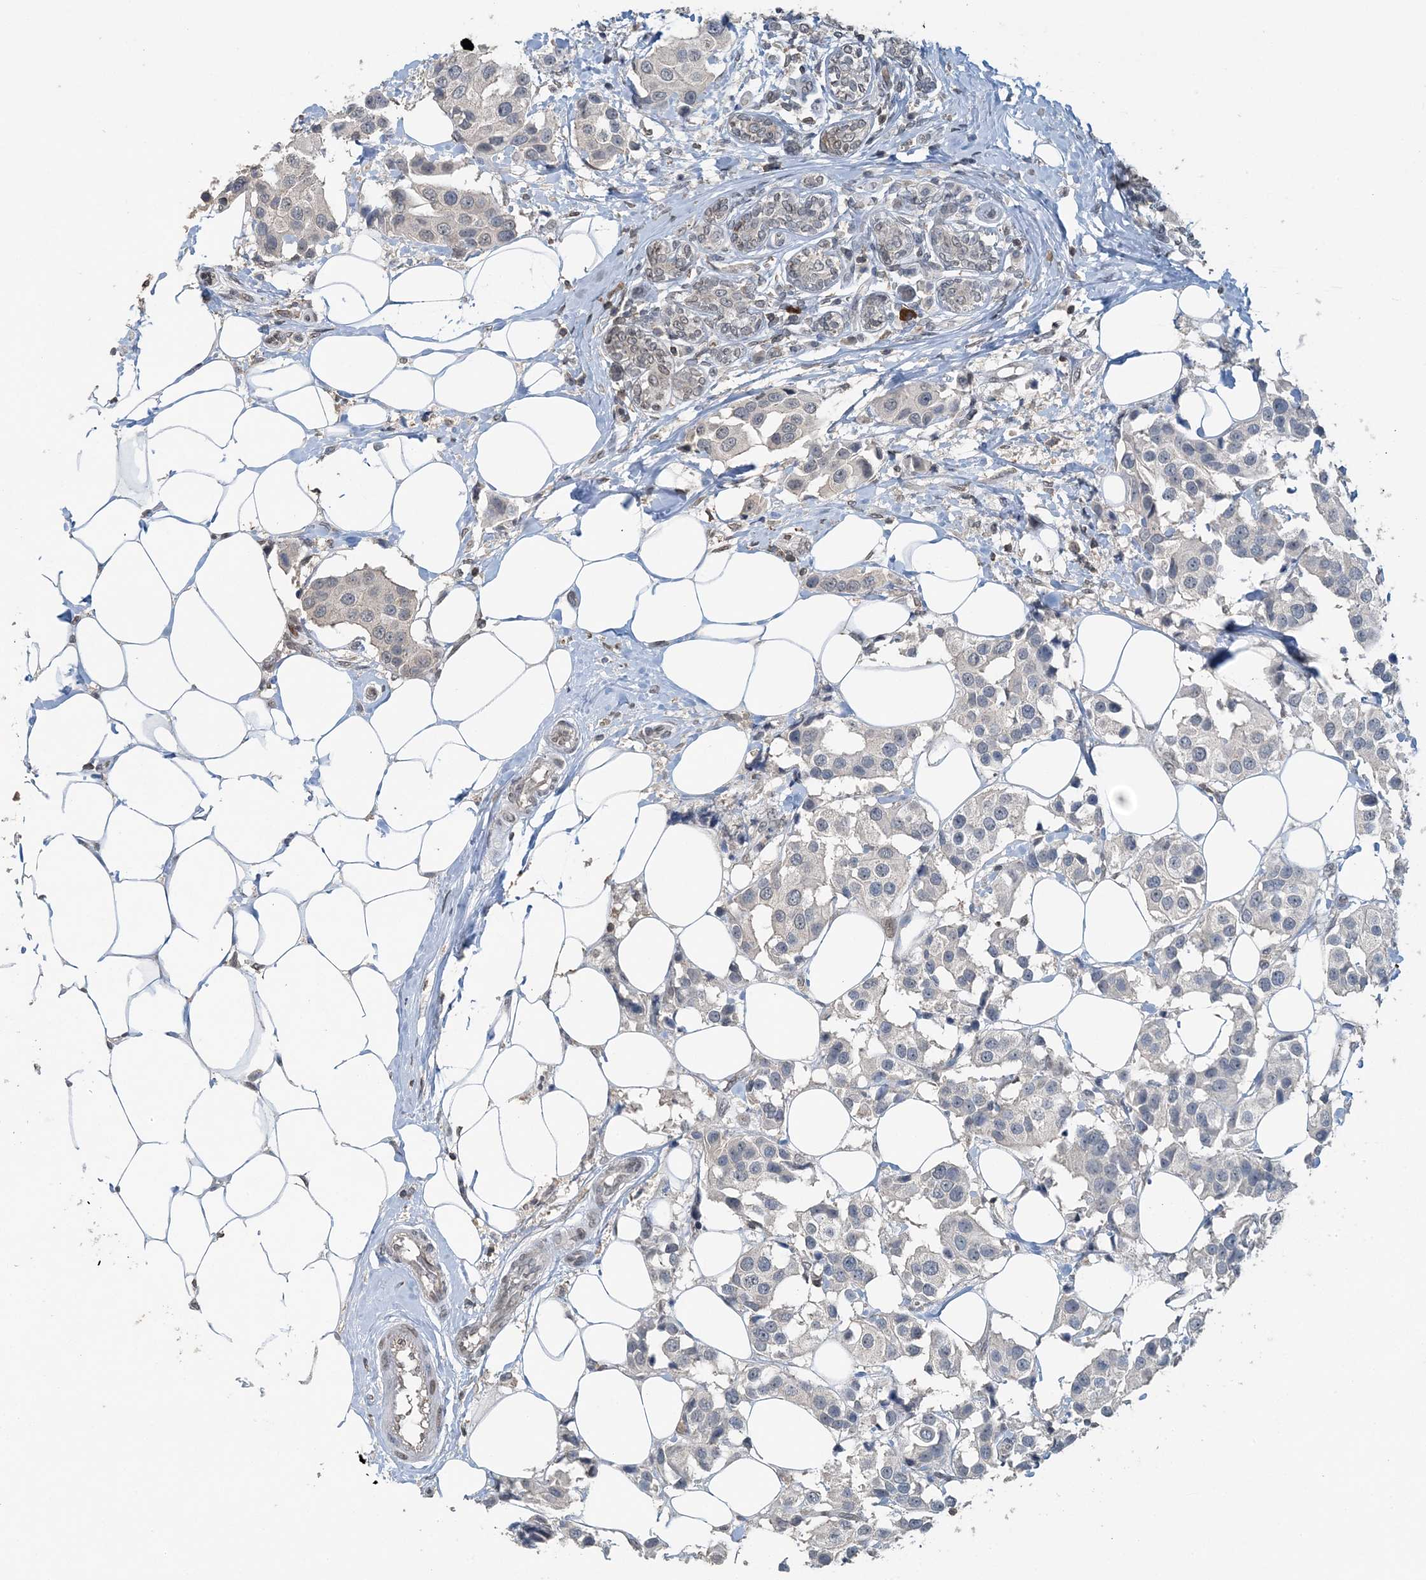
{"staining": {"intensity": "negative", "quantity": "none", "location": "none"}, "tissue": "breast cancer", "cell_type": "Tumor cells", "image_type": "cancer", "snomed": [{"axis": "morphology", "description": "Normal tissue, NOS"}, {"axis": "morphology", "description": "Duct carcinoma"}, {"axis": "topography", "description": "Breast"}], "caption": "Protein analysis of breast cancer (infiltrating ductal carcinoma) shows no significant positivity in tumor cells.", "gene": "FAM110A", "patient": {"sex": "female", "age": 39}}